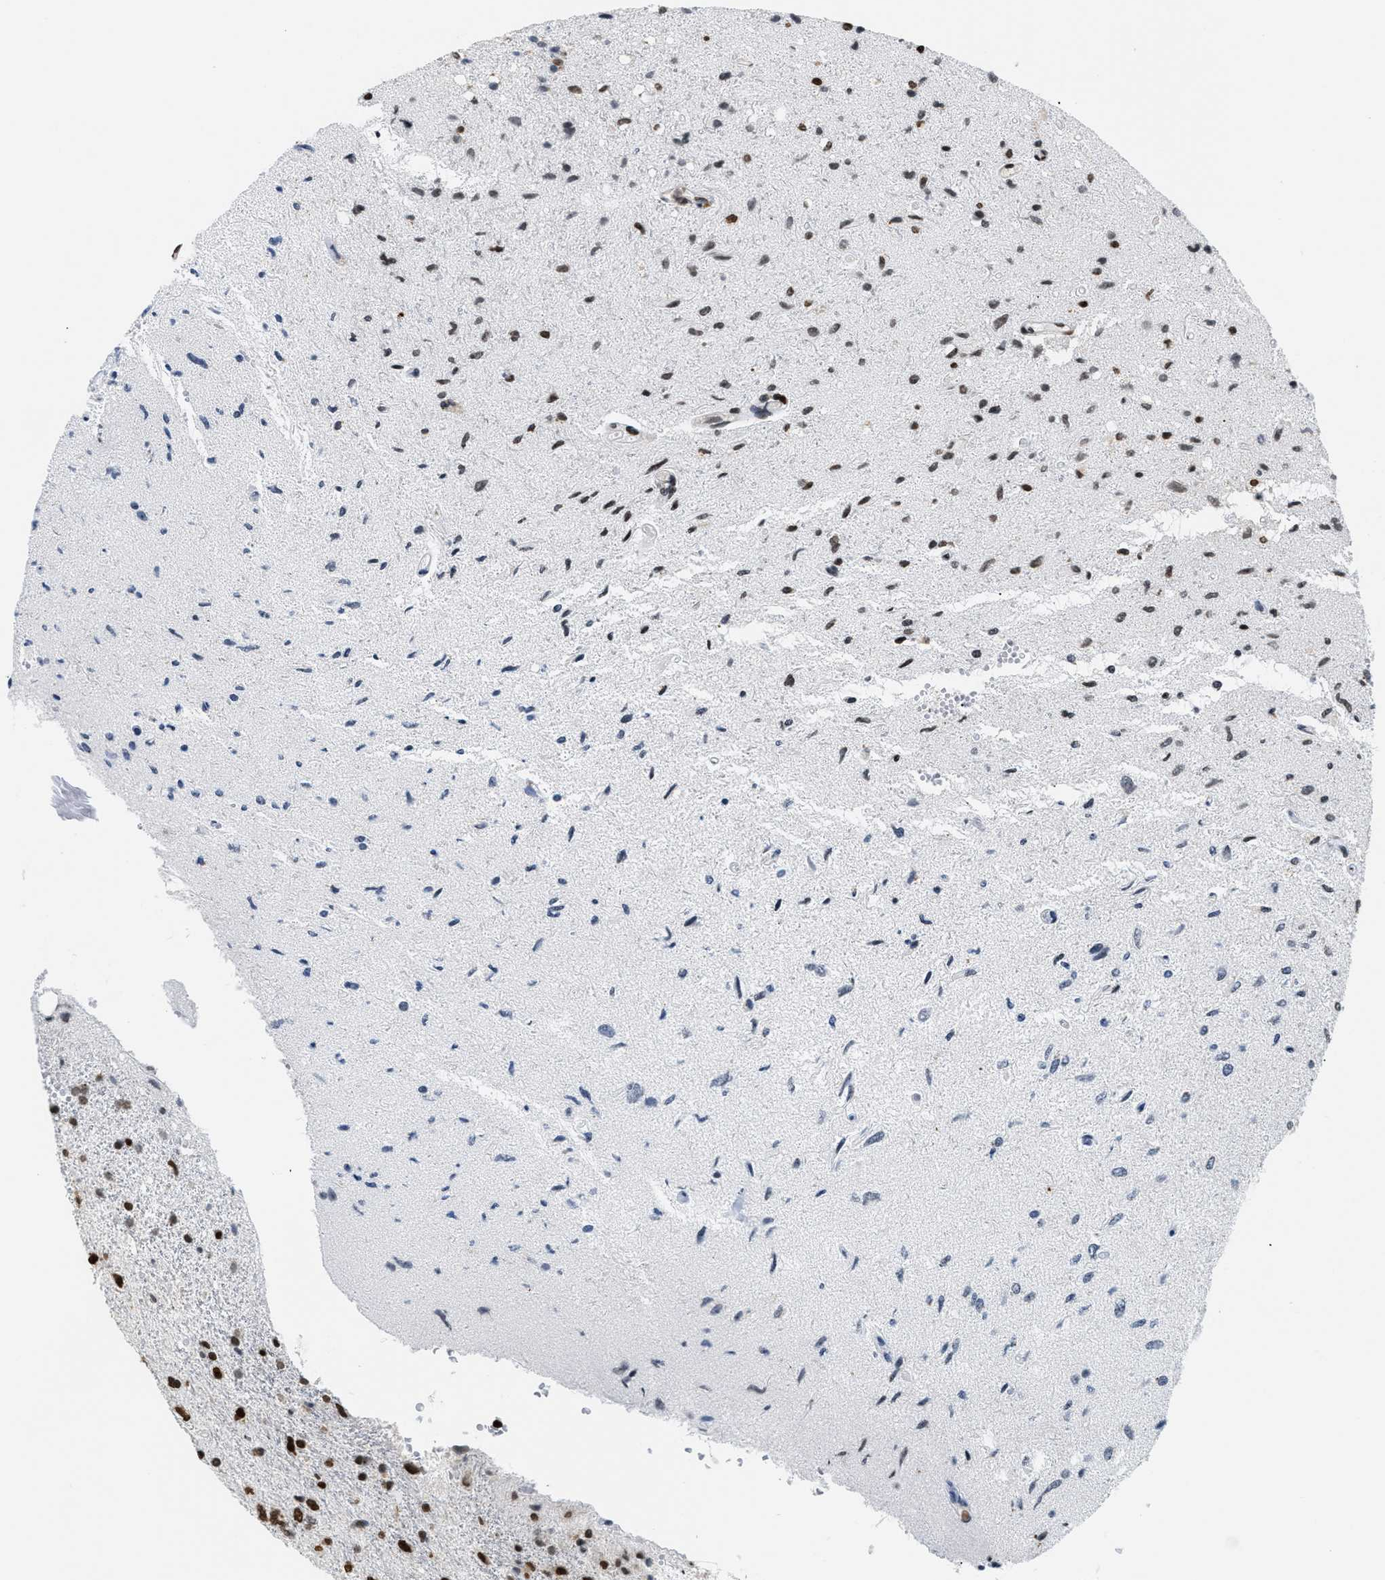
{"staining": {"intensity": "strong", "quantity": "25%-75%", "location": "nuclear"}, "tissue": "glioma", "cell_type": "Tumor cells", "image_type": "cancer", "snomed": [{"axis": "morphology", "description": "Glioma, malignant, Low grade"}, {"axis": "topography", "description": "Brain"}], "caption": "DAB (3,3'-diaminobenzidine) immunohistochemical staining of human glioma reveals strong nuclear protein expression in approximately 25%-75% of tumor cells.", "gene": "HMGN2", "patient": {"sex": "male", "age": 77}}